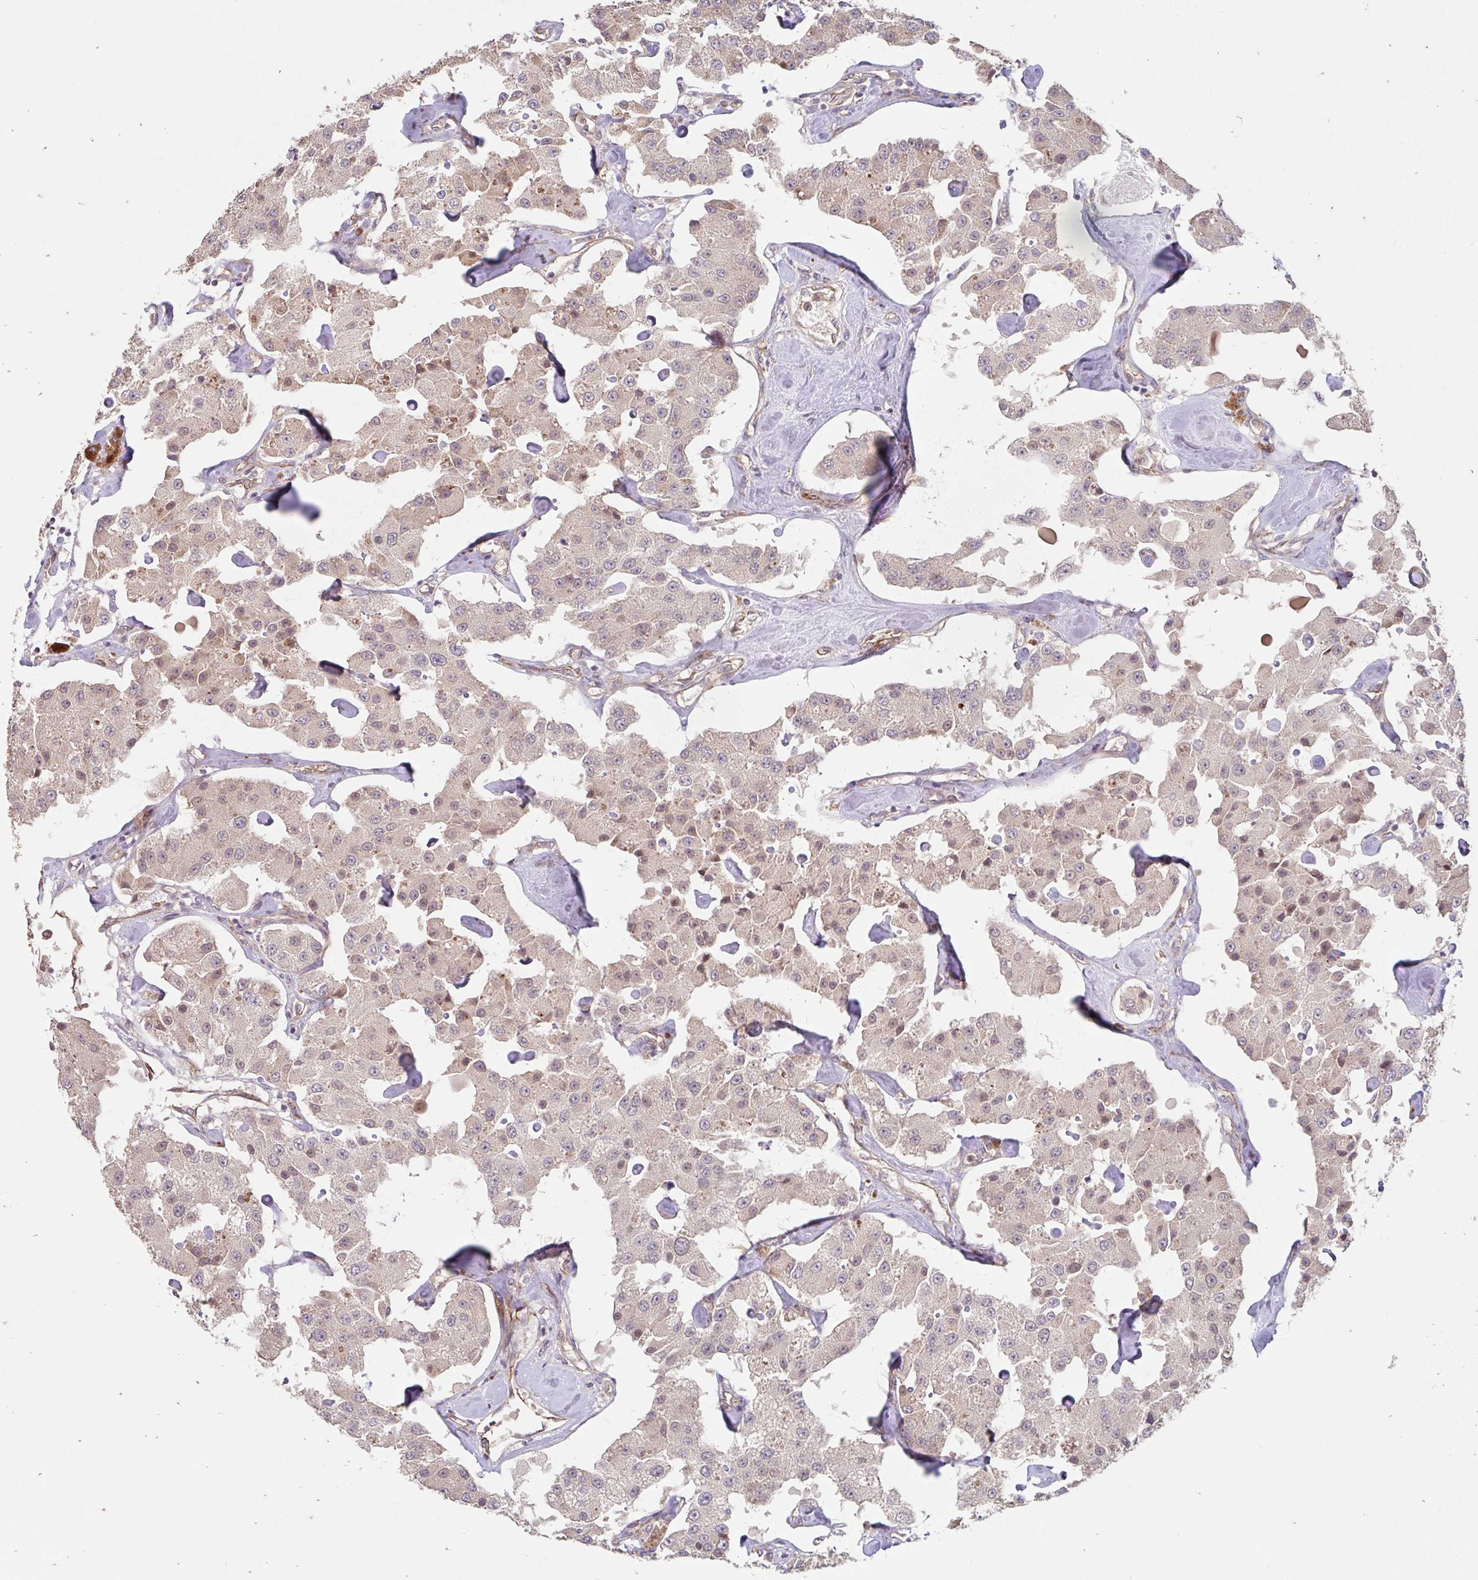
{"staining": {"intensity": "weak", "quantity": ">75%", "location": "cytoplasmic/membranous,nuclear"}, "tissue": "carcinoid", "cell_type": "Tumor cells", "image_type": "cancer", "snomed": [{"axis": "morphology", "description": "Carcinoid, malignant, NOS"}, {"axis": "topography", "description": "Pancreas"}], "caption": "Carcinoid (malignant) stained with a protein marker reveals weak staining in tumor cells.", "gene": "STYXL1", "patient": {"sex": "male", "age": 41}}